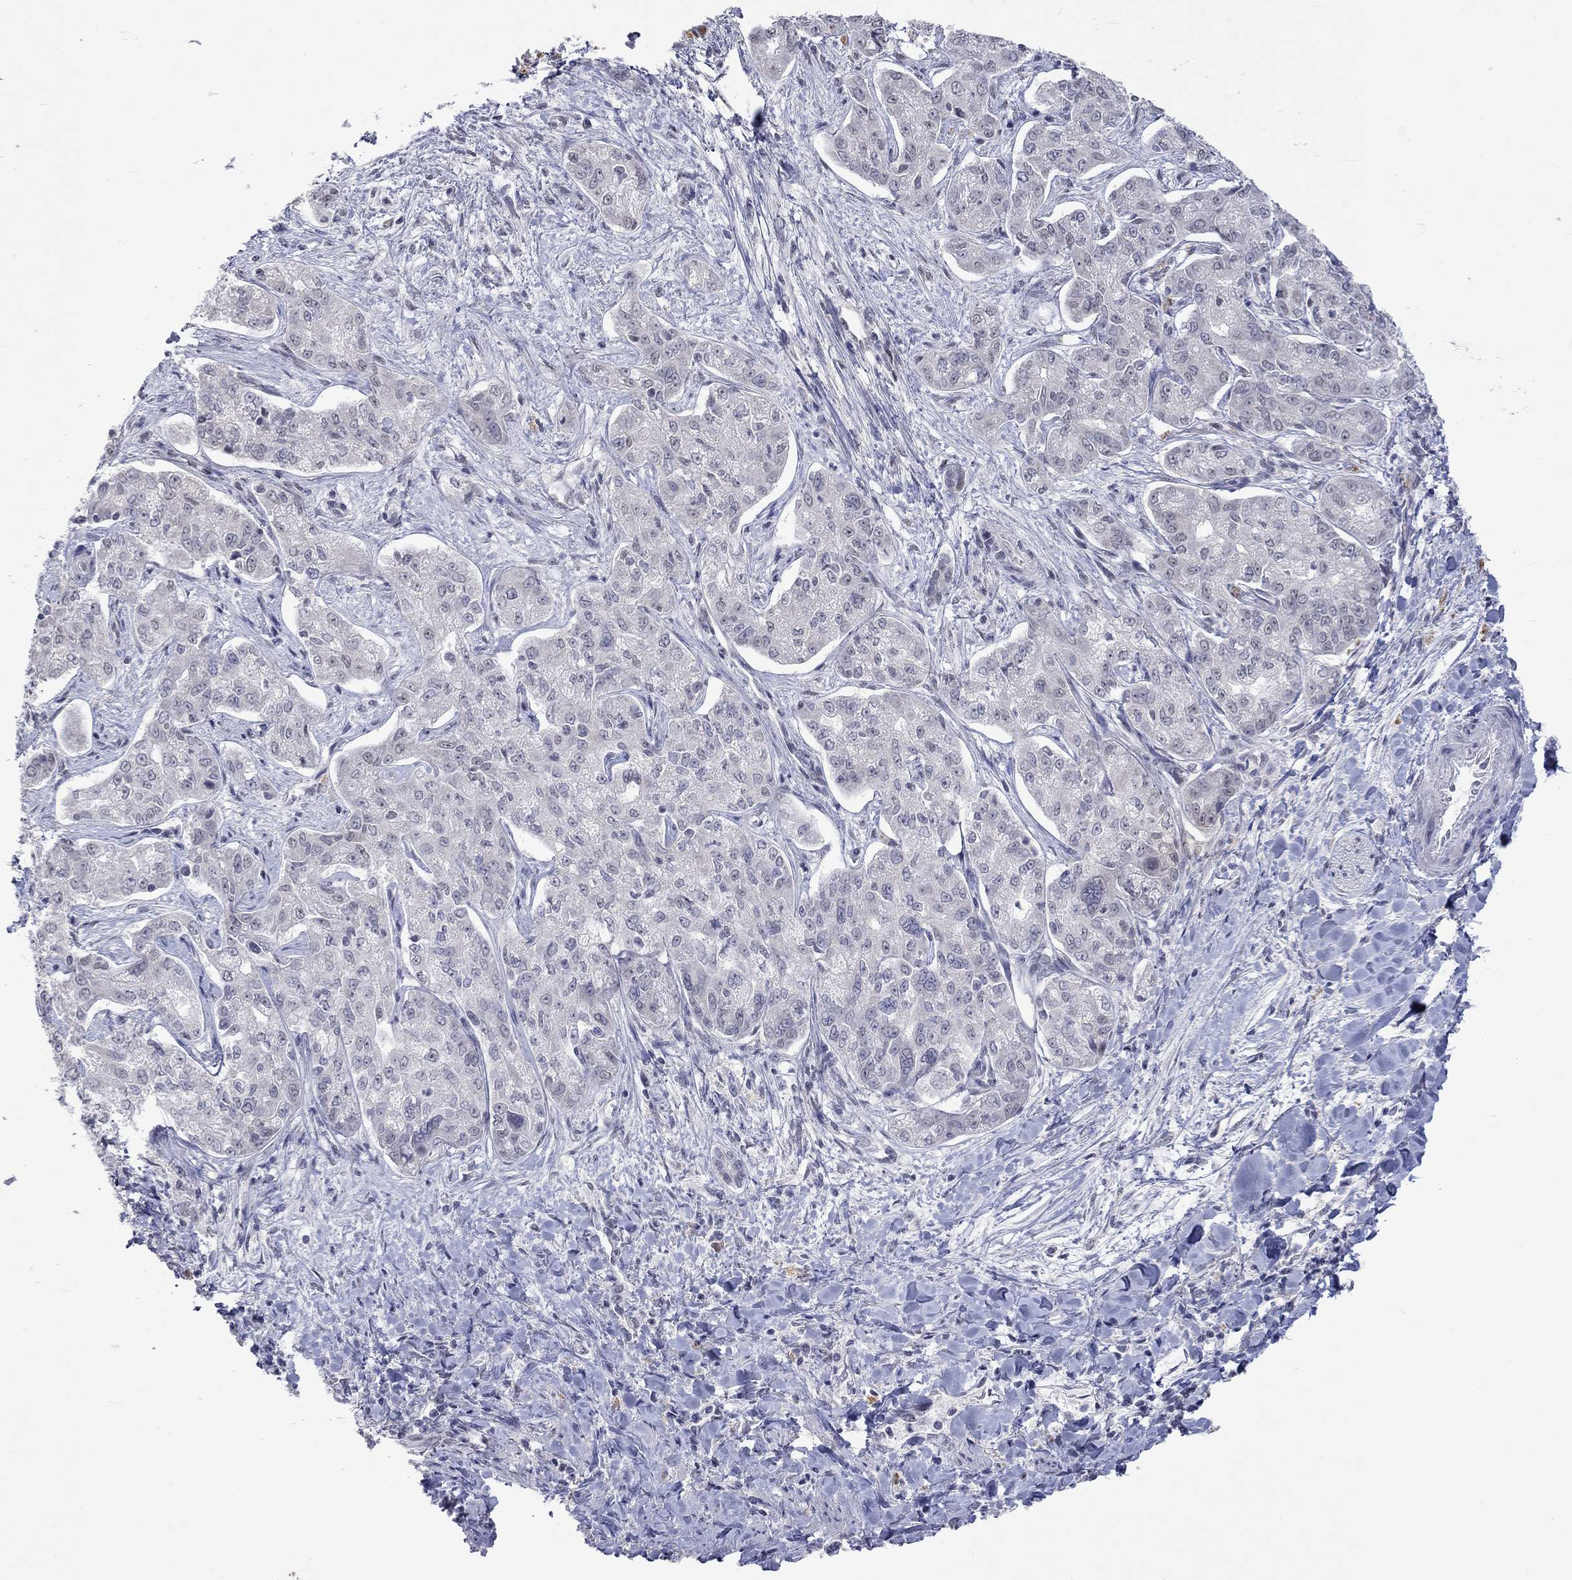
{"staining": {"intensity": "negative", "quantity": "none", "location": "none"}, "tissue": "liver cancer", "cell_type": "Tumor cells", "image_type": "cancer", "snomed": [{"axis": "morphology", "description": "Cholangiocarcinoma"}, {"axis": "topography", "description": "Liver"}], "caption": "Tumor cells show no significant protein staining in liver cancer (cholangiocarcinoma).", "gene": "TMEM143", "patient": {"sex": "female", "age": 47}}